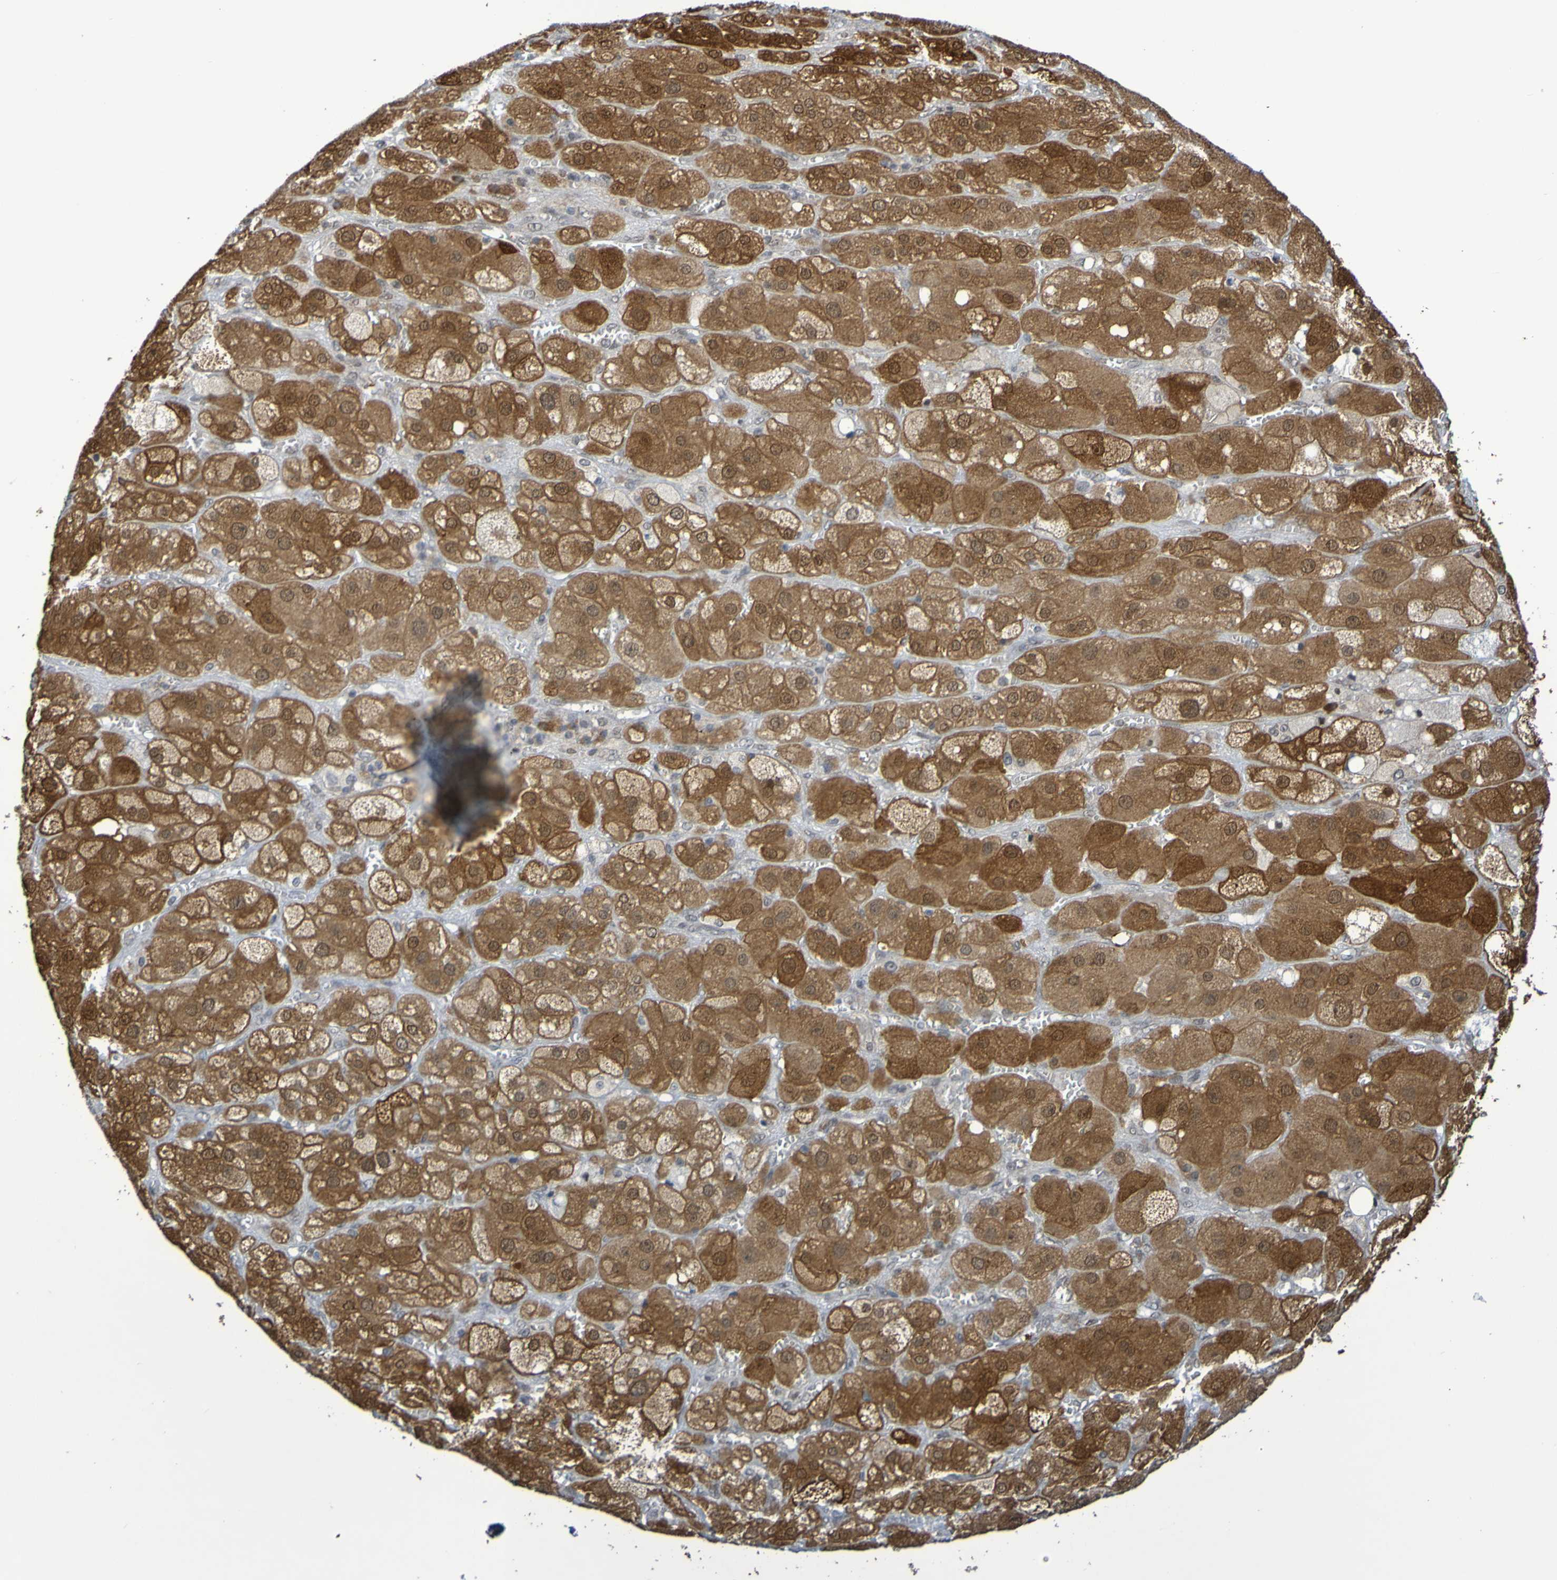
{"staining": {"intensity": "strong", "quantity": ">75%", "location": "cytoplasmic/membranous,nuclear"}, "tissue": "adrenal gland", "cell_type": "Glandular cells", "image_type": "normal", "snomed": [{"axis": "morphology", "description": "Normal tissue, NOS"}, {"axis": "topography", "description": "Adrenal gland"}], "caption": "Protein analysis of unremarkable adrenal gland exhibits strong cytoplasmic/membranous,nuclear positivity in approximately >75% of glandular cells. The staining is performed using DAB brown chromogen to label protein expression. The nuclei are counter-stained blue using hematoxylin.", "gene": "ITLN1", "patient": {"sex": "female", "age": 47}}